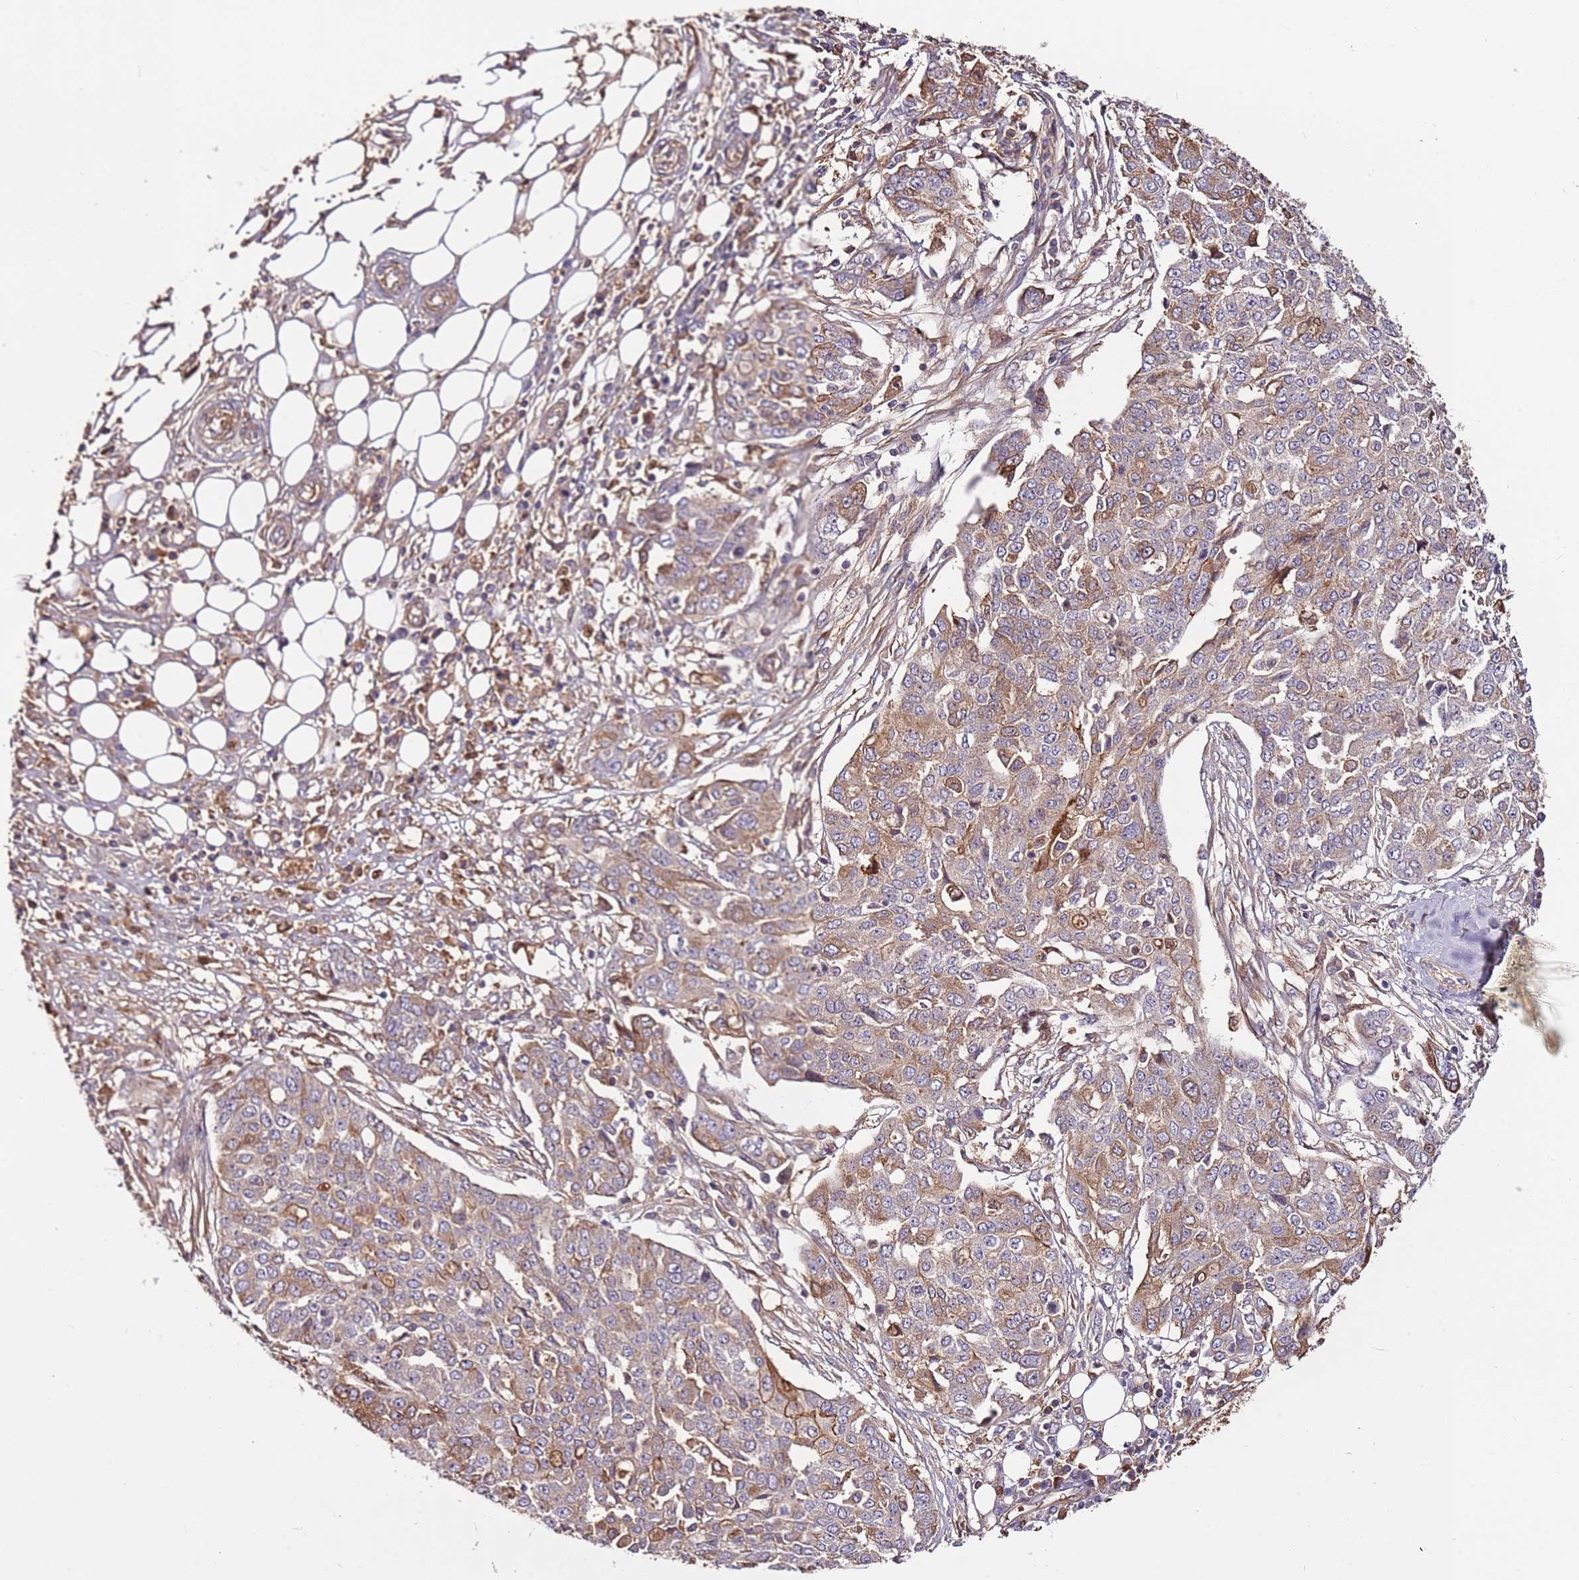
{"staining": {"intensity": "moderate", "quantity": "<25%", "location": "cytoplasmic/membranous,nuclear"}, "tissue": "ovarian cancer", "cell_type": "Tumor cells", "image_type": "cancer", "snomed": [{"axis": "morphology", "description": "Cystadenocarcinoma, serous, NOS"}, {"axis": "topography", "description": "Soft tissue"}, {"axis": "topography", "description": "Ovary"}], "caption": "Protein expression analysis of human ovarian cancer (serous cystadenocarcinoma) reveals moderate cytoplasmic/membranous and nuclear staining in approximately <25% of tumor cells.", "gene": "DENR", "patient": {"sex": "female", "age": 57}}